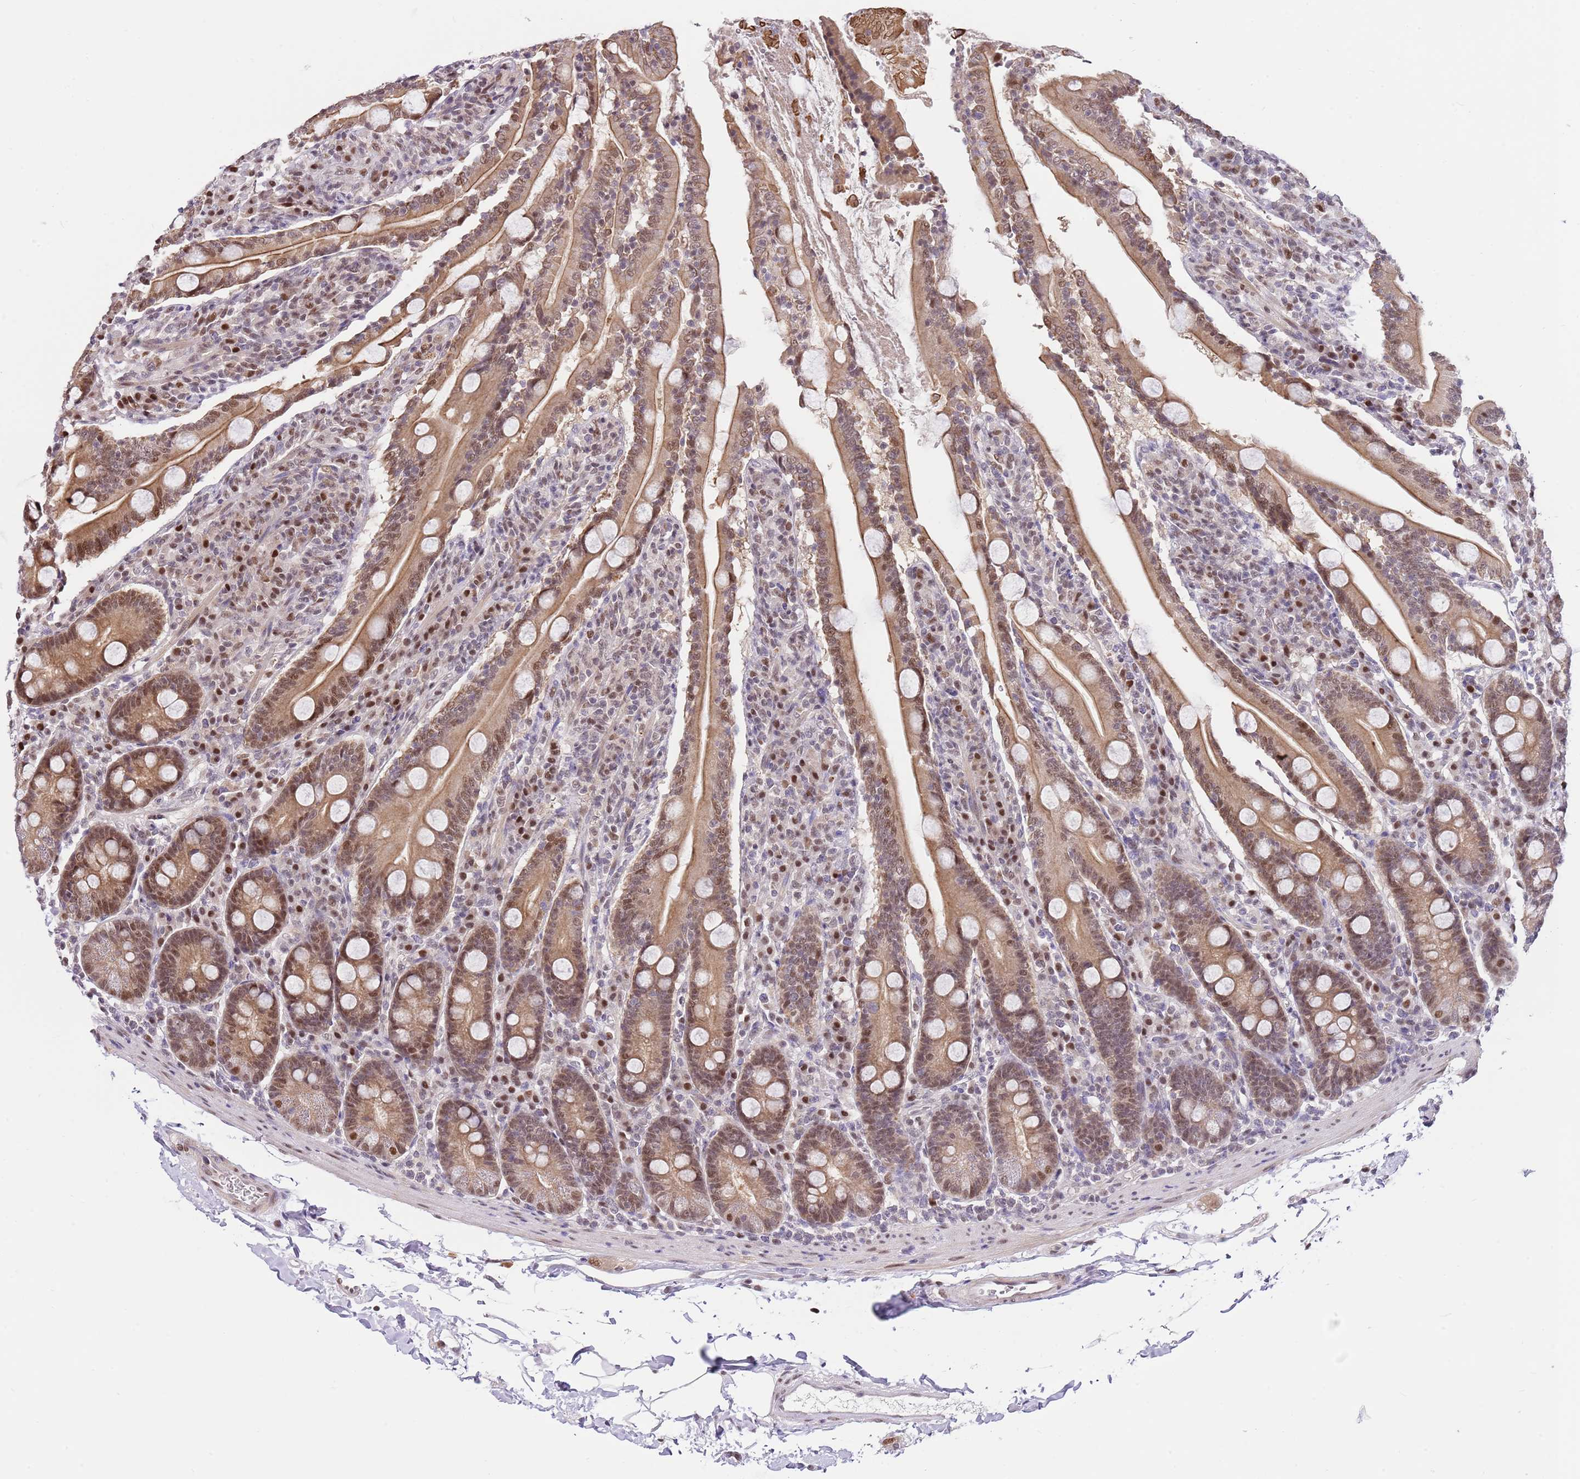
{"staining": {"intensity": "moderate", "quantity": ">75%", "location": "cytoplasmic/membranous,nuclear"}, "tissue": "duodenum", "cell_type": "Glandular cells", "image_type": "normal", "snomed": [{"axis": "morphology", "description": "Normal tissue, NOS"}, {"axis": "topography", "description": "Duodenum"}], "caption": "Protein expression analysis of normal human duodenum reveals moderate cytoplasmic/membranous,nuclear positivity in approximately >75% of glandular cells. (DAB (3,3'-diaminobenzidine) = brown stain, brightfield microscopy at high magnification).", "gene": "RFK", "patient": {"sex": "male", "age": 35}}